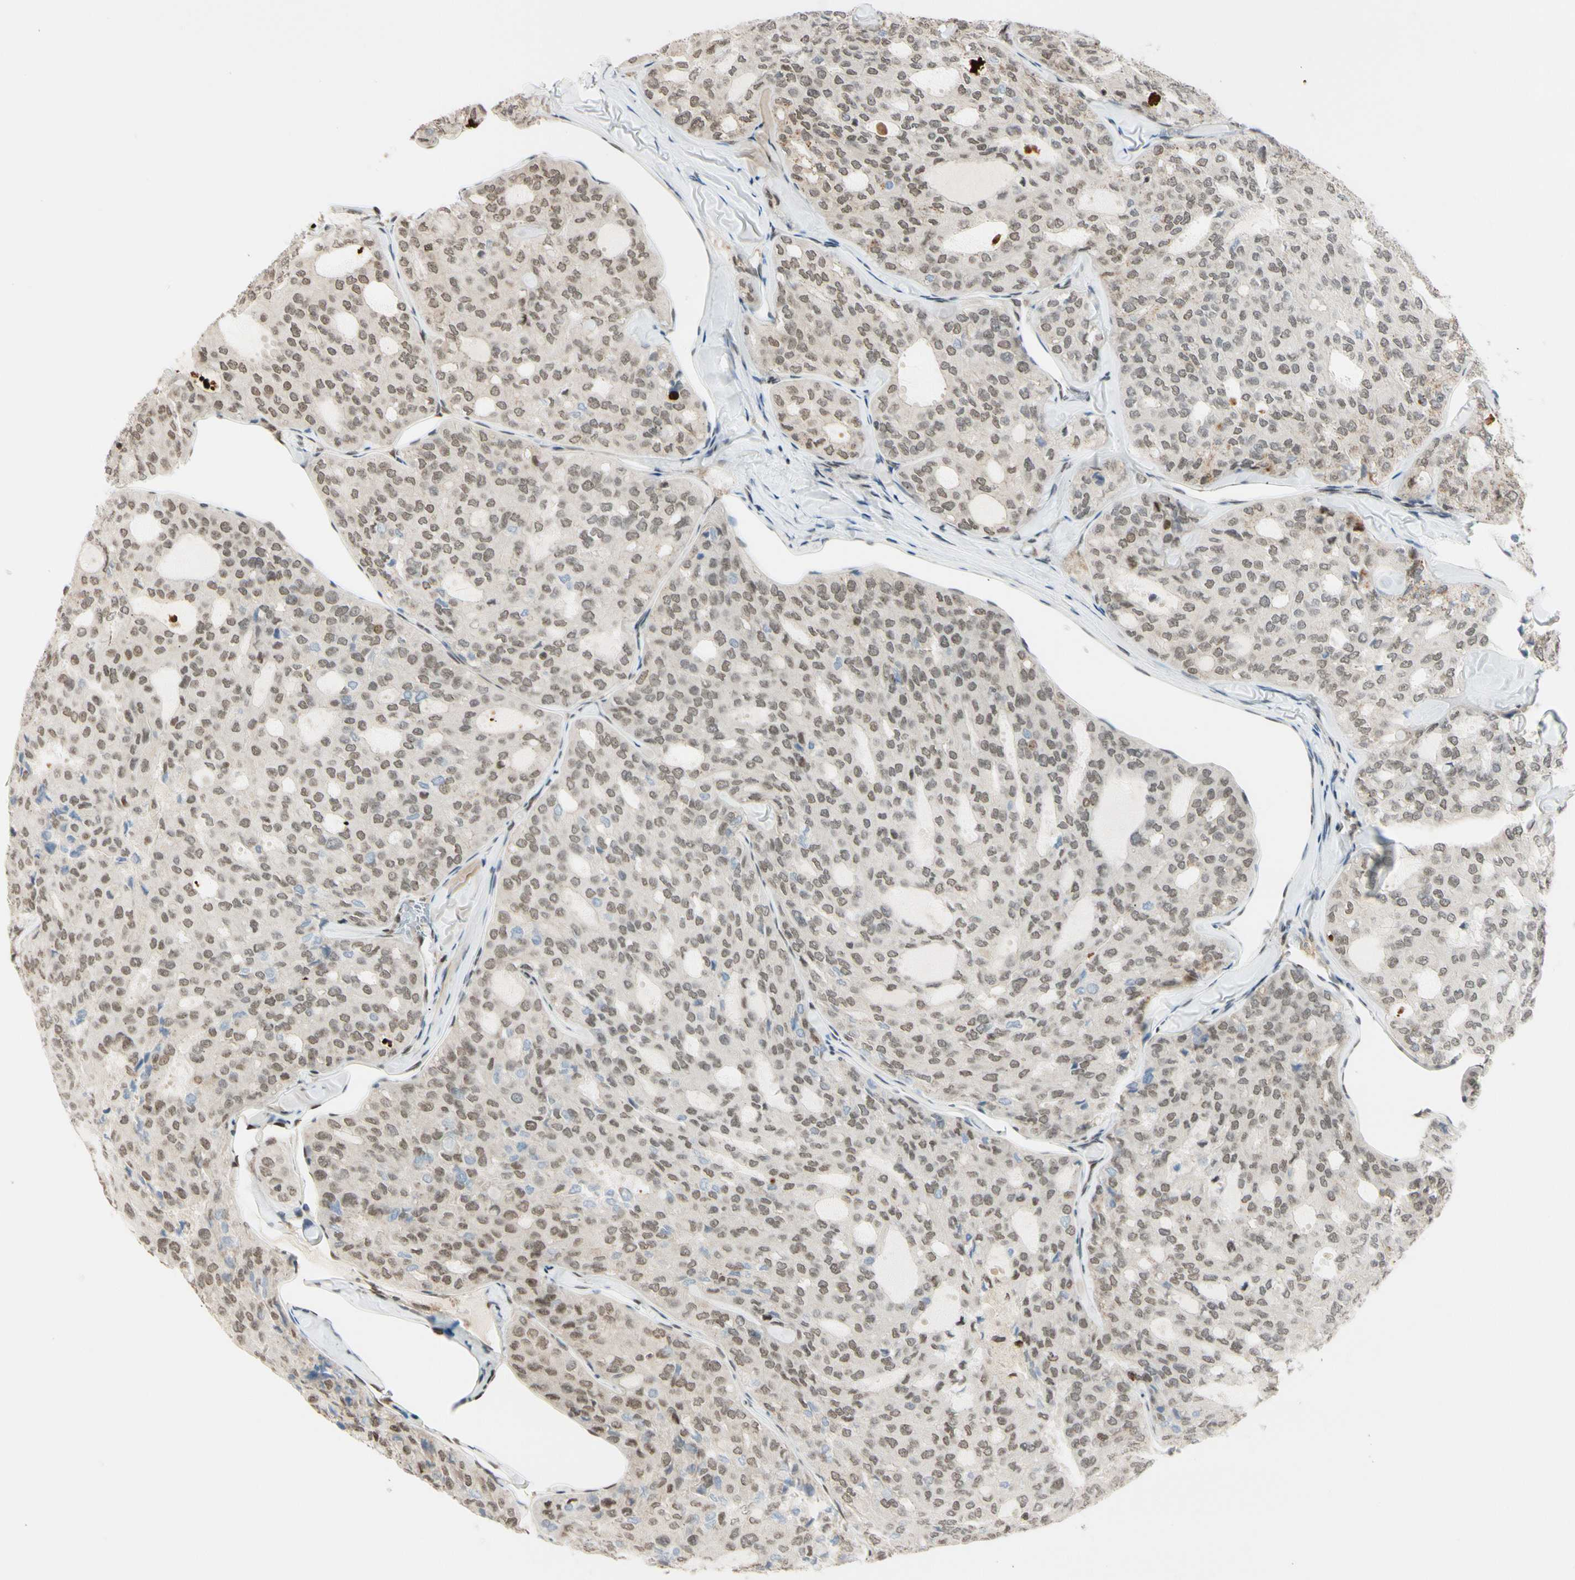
{"staining": {"intensity": "weak", "quantity": ">75%", "location": "nuclear"}, "tissue": "thyroid cancer", "cell_type": "Tumor cells", "image_type": "cancer", "snomed": [{"axis": "morphology", "description": "Follicular adenoma carcinoma, NOS"}, {"axis": "topography", "description": "Thyroid gland"}], "caption": "Immunohistochemistry (IHC) (DAB) staining of thyroid cancer reveals weak nuclear protein positivity in about >75% of tumor cells. The staining is performed using DAB (3,3'-diaminobenzidine) brown chromogen to label protein expression. The nuclei are counter-stained blue using hematoxylin.", "gene": "SUFU", "patient": {"sex": "male", "age": 75}}